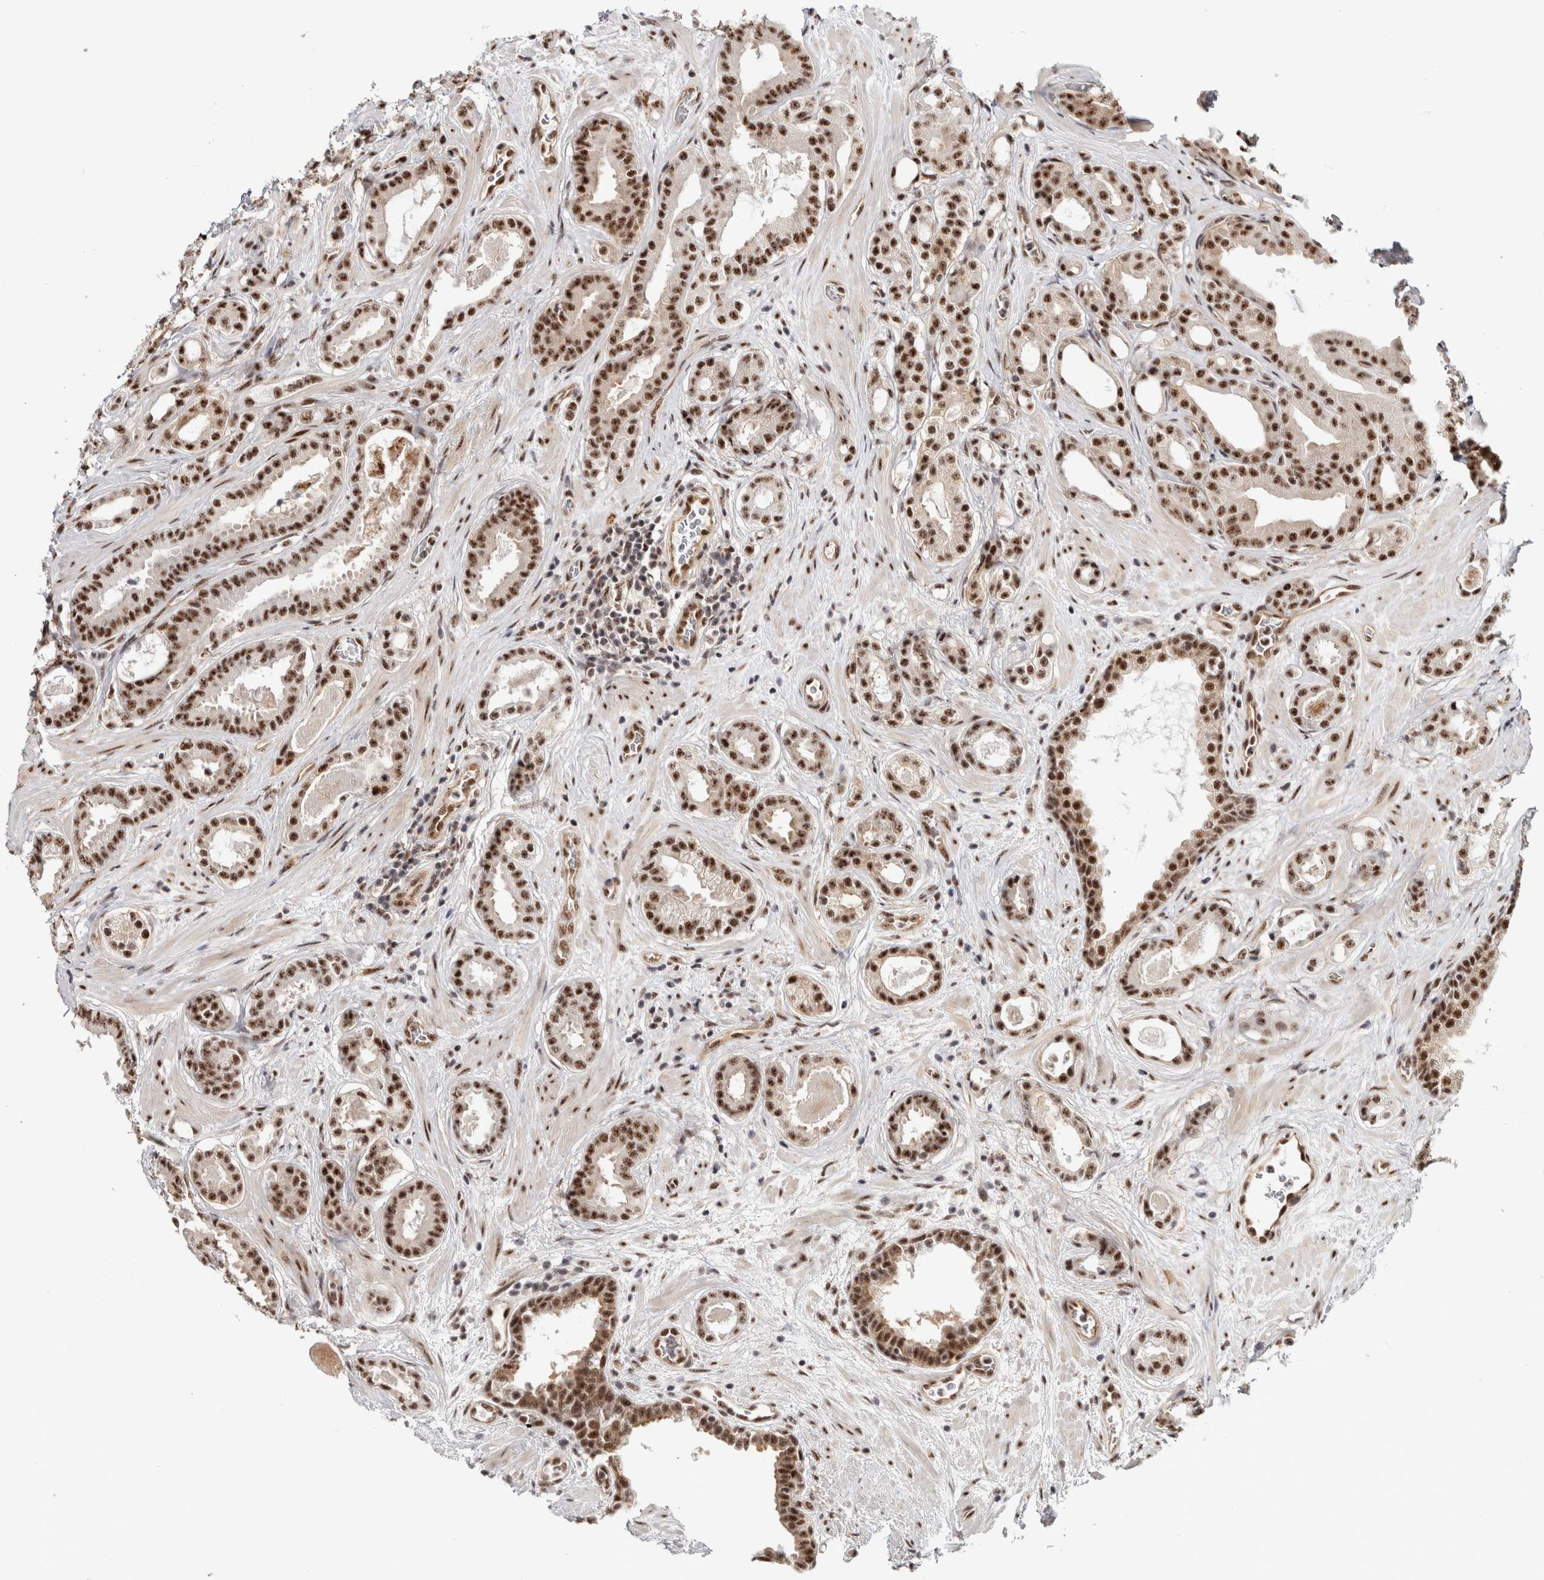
{"staining": {"intensity": "strong", "quantity": ">75%", "location": "nuclear"}, "tissue": "prostate cancer", "cell_type": "Tumor cells", "image_type": "cancer", "snomed": [{"axis": "morphology", "description": "Adenocarcinoma, High grade"}, {"axis": "topography", "description": "Prostate"}], "caption": "IHC of human prostate cancer demonstrates high levels of strong nuclear positivity in approximately >75% of tumor cells.", "gene": "MKNK1", "patient": {"sex": "male", "age": 60}}